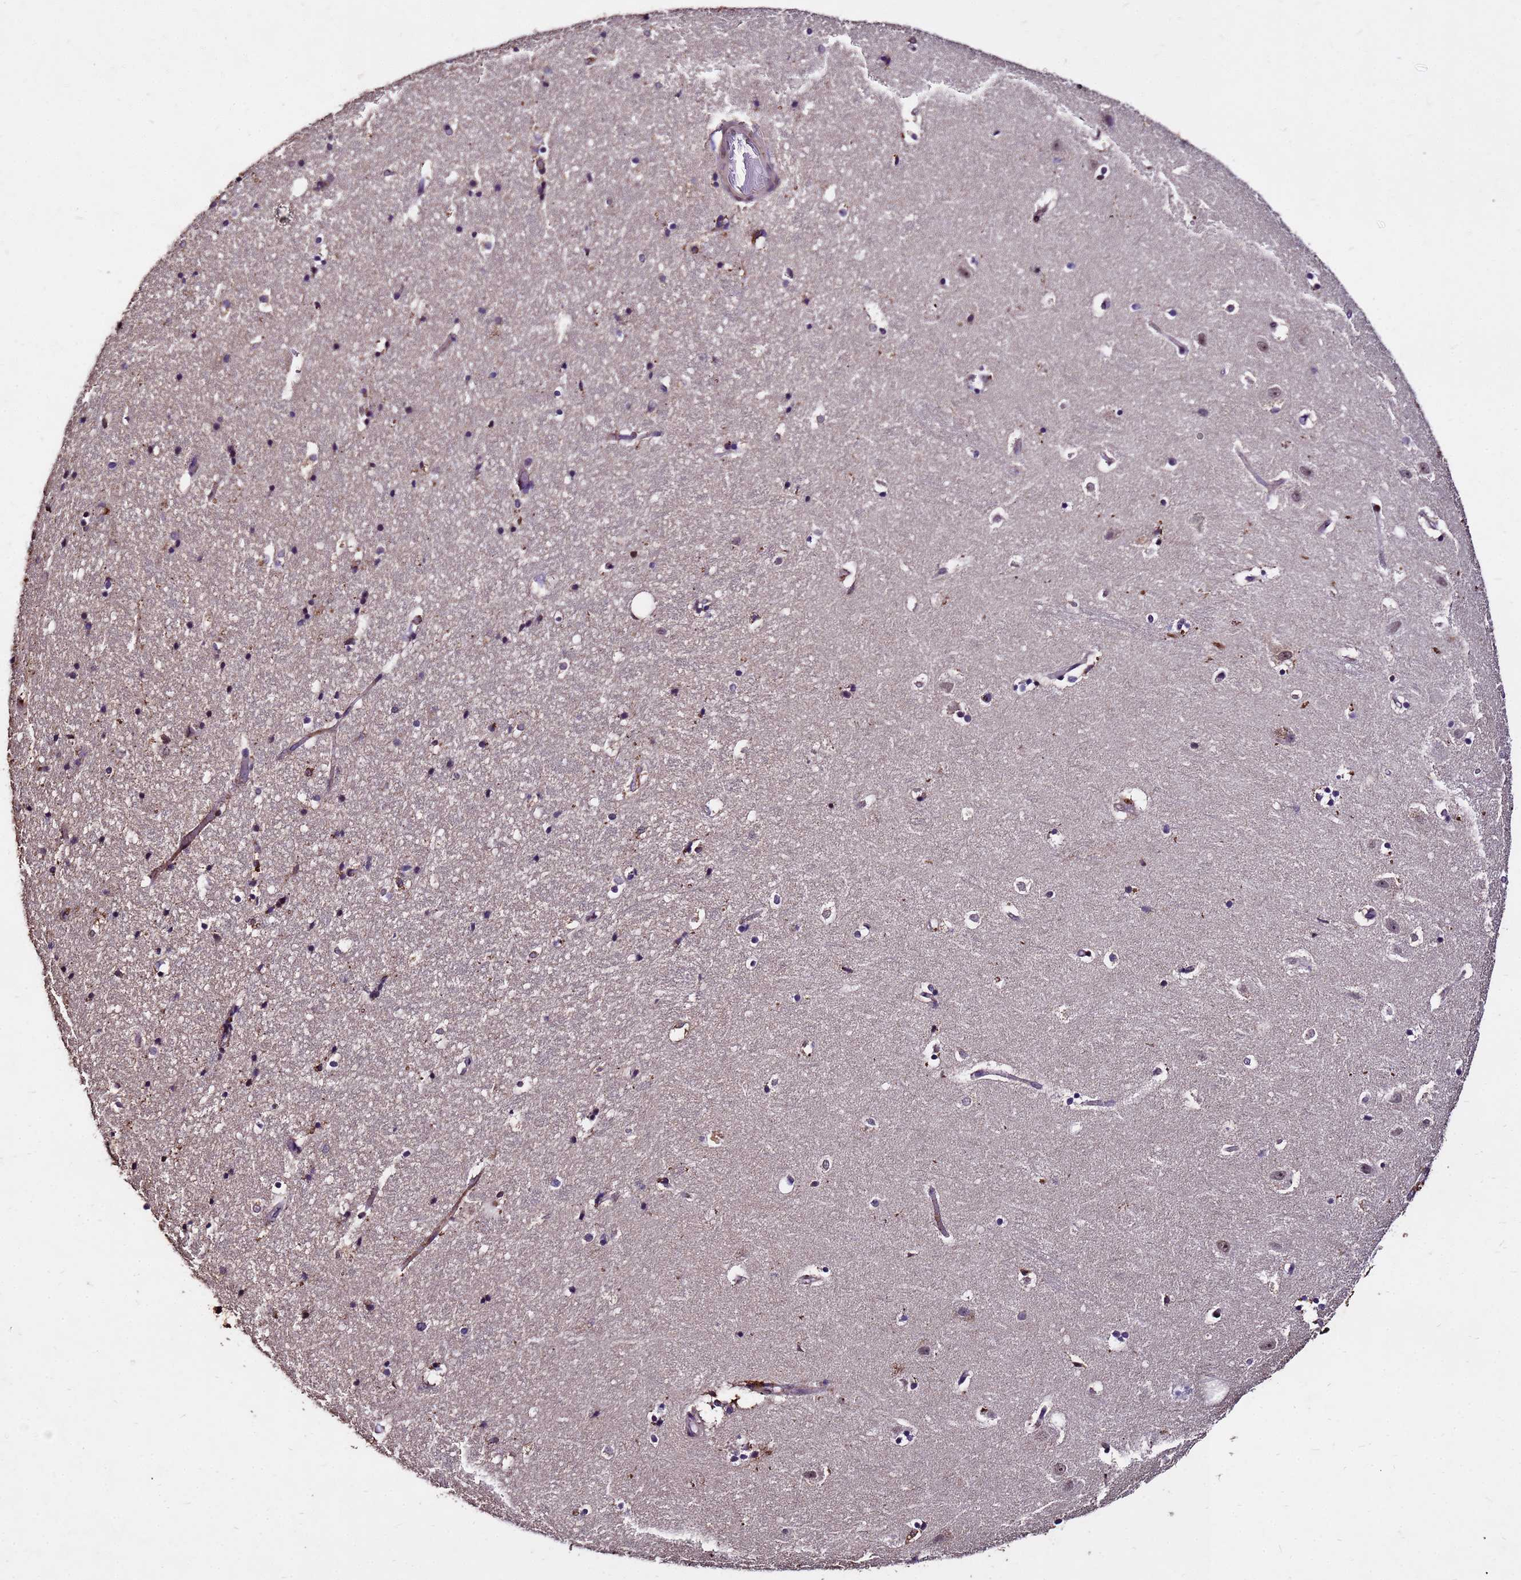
{"staining": {"intensity": "weak", "quantity": "25%-75%", "location": "cytoplasmic/membranous"}, "tissue": "hippocampus", "cell_type": "Glial cells", "image_type": "normal", "snomed": [{"axis": "morphology", "description": "Normal tissue, NOS"}, {"axis": "topography", "description": "Hippocampus"}], "caption": "Protein expression analysis of normal hippocampus demonstrates weak cytoplasmic/membranous staining in about 25%-75% of glial cells.", "gene": "TOR4A", "patient": {"sex": "female", "age": 52}}